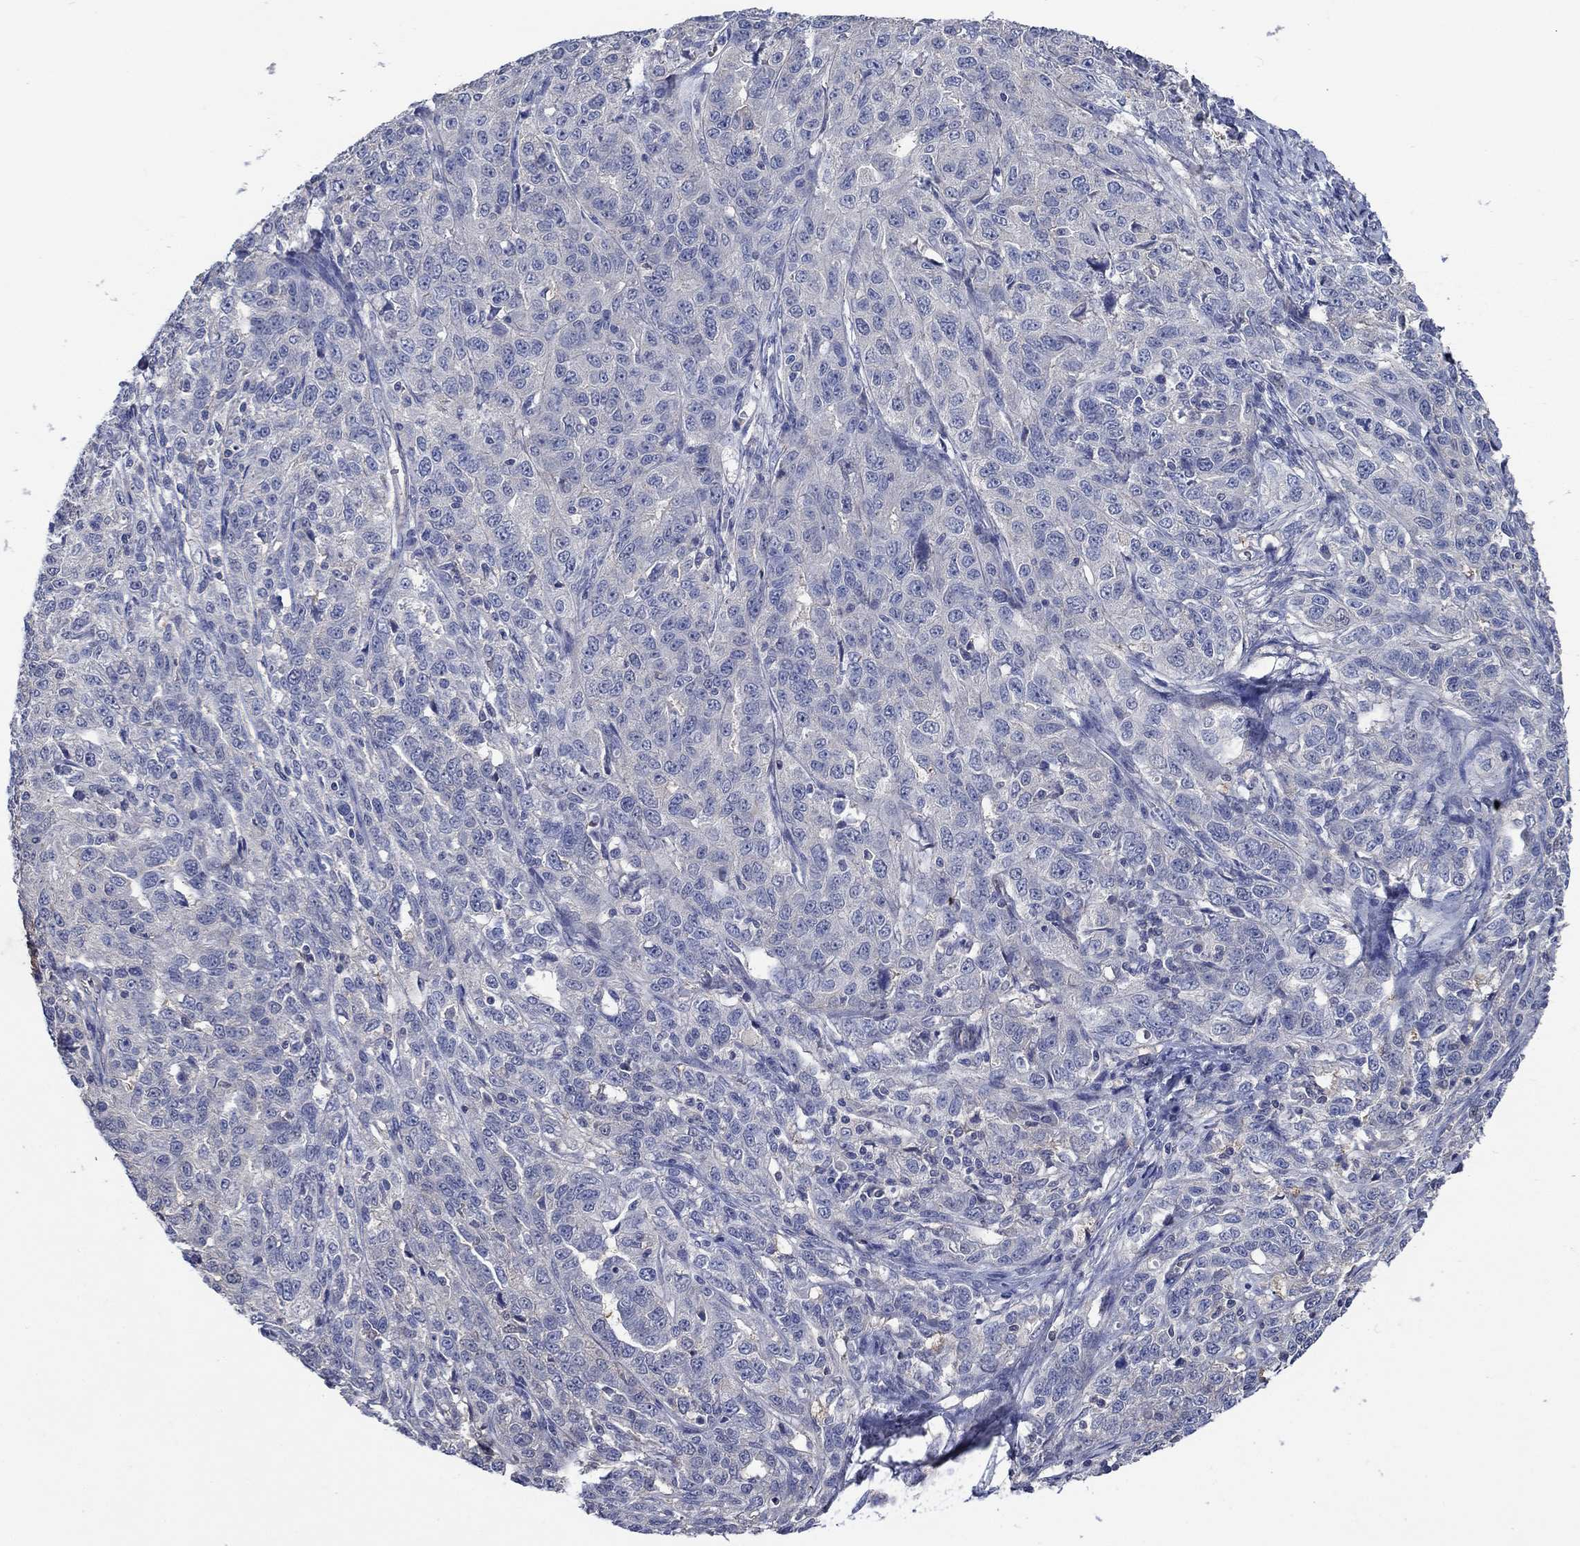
{"staining": {"intensity": "negative", "quantity": "none", "location": "none"}, "tissue": "ovarian cancer", "cell_type": "Tumor cells", "image_type": "cancer", "snomed": [{"axis": "morphology", "description": "Cystadenocarcinoma, serous, NOS"}, {"axis": "topography", "description": "Ovary"}], "caption": "Human ovarian cancer (serous cystadenocarcinoma) stained for a protein using immunohistochemistry (IHC) demonstrates no expression in tumor cells.", "gene": "FLNC", "patient": {"sex": "female", "age": 71}}